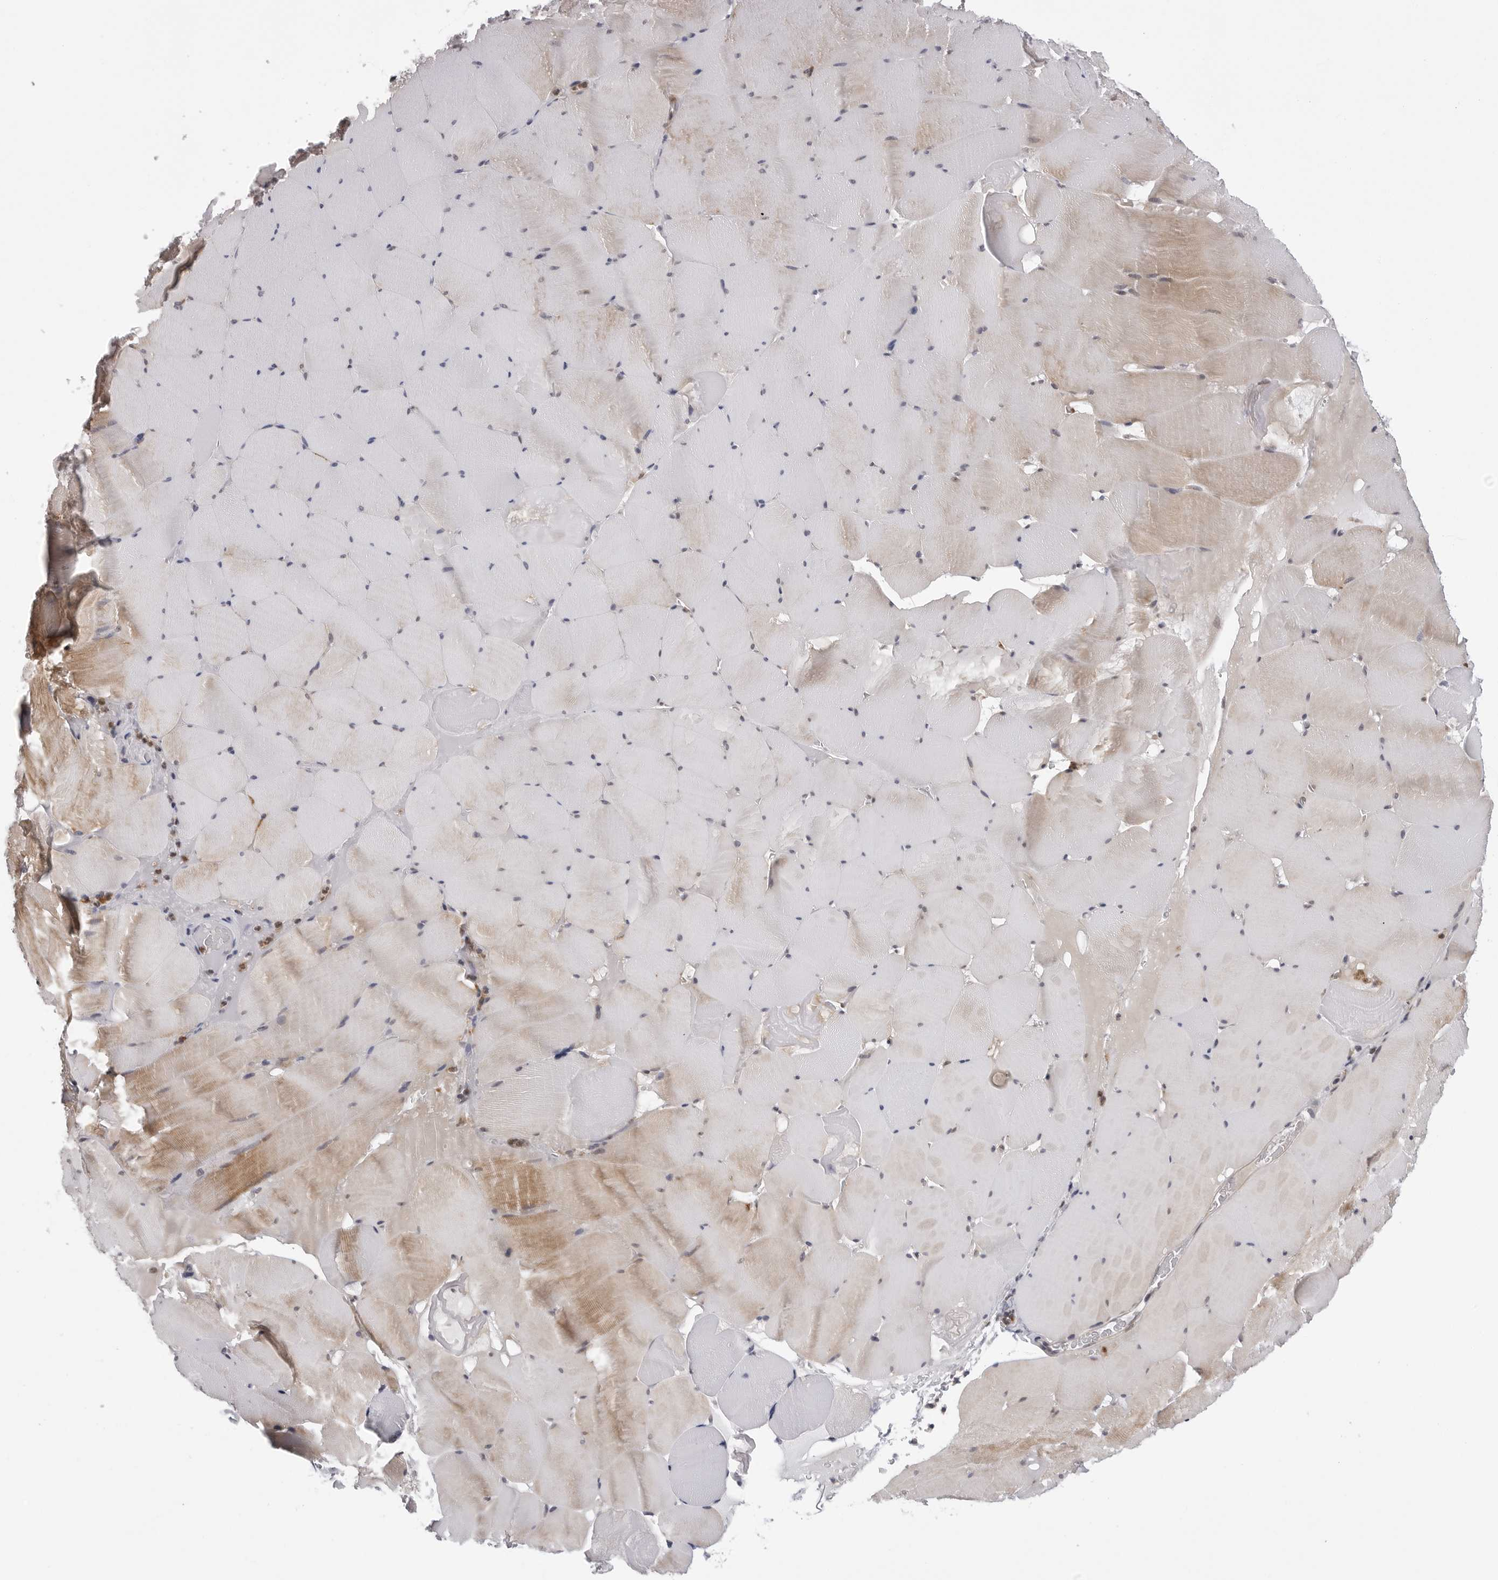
{"staining": {"intensity": "moderate", "quantity": "25%-75%", "location": "cytoplasmic/membranous"}, "tissue": "skeletal muscle", "cell_type": "Myocytes", "image_type": "normal", "snomed": [{"axis": "morphology", "description": "Normal tissue, NOS"}, {"axis": "topography", "description": "Skeletal muscle"}], "caption": "Immunohistochemical staining of benign human skeletal muscle shows moderate cytoplasmic/membranous protein expression in about 25%-75% of myocytes. (Brightfield microscopy of DAB IHC at high magnification).", "gene": "CDK20", "patient": {"sex": "male", "age": 62}}